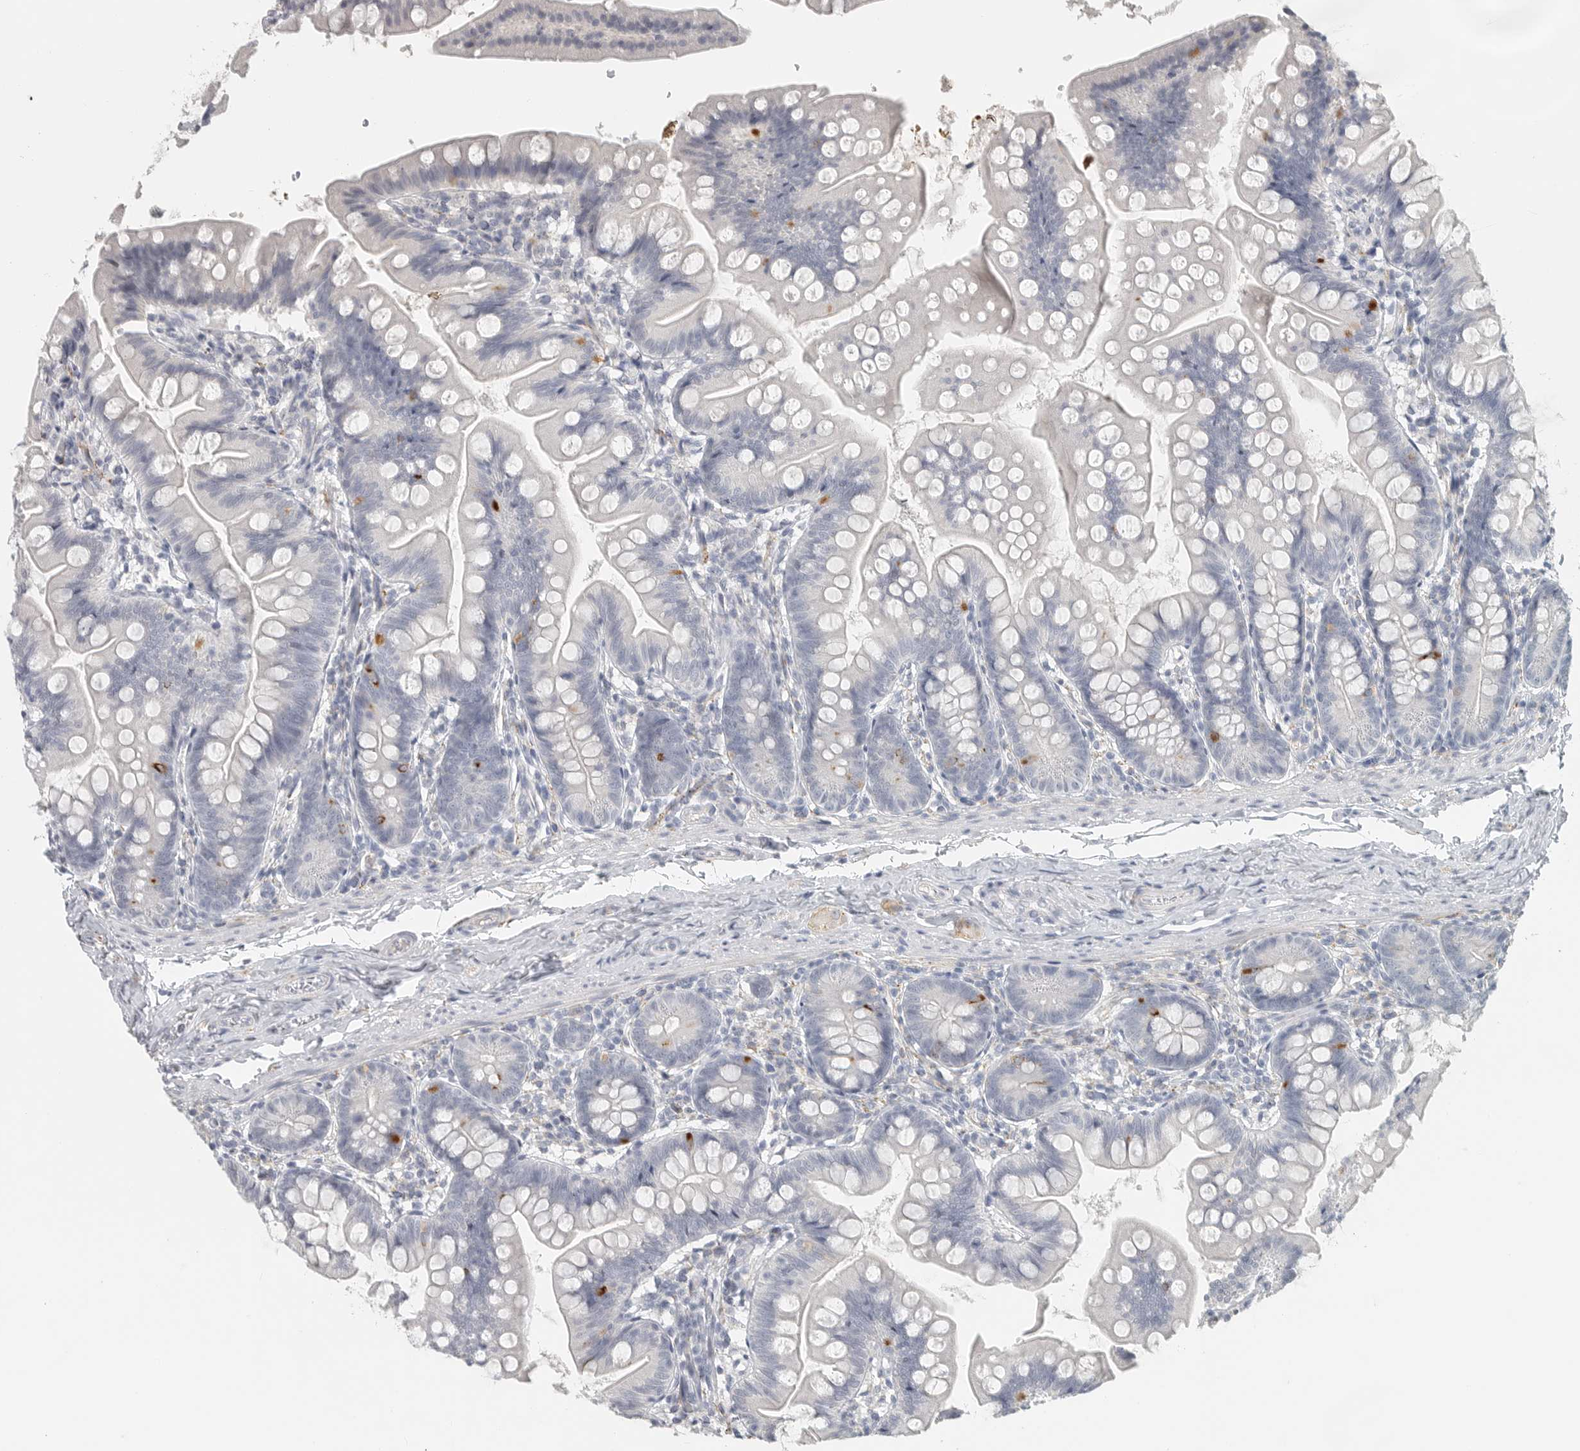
{"staining": {"intensity": "negative", "quantity": "none", "location": "none"}, "tissue": "small intestine", "cell_type": "Glandular cells", "image_type": "normal", "snomed": [{"axis": "morphology", "description": "Normal tissue, NOS"}, {"axis": "topography", "description": "Small intestine"}], "caption": "The image displays no significant positivity in glandular cells of small intestine.", "gene": "PAM", "patient": {"sex": "male", "age": 7}}